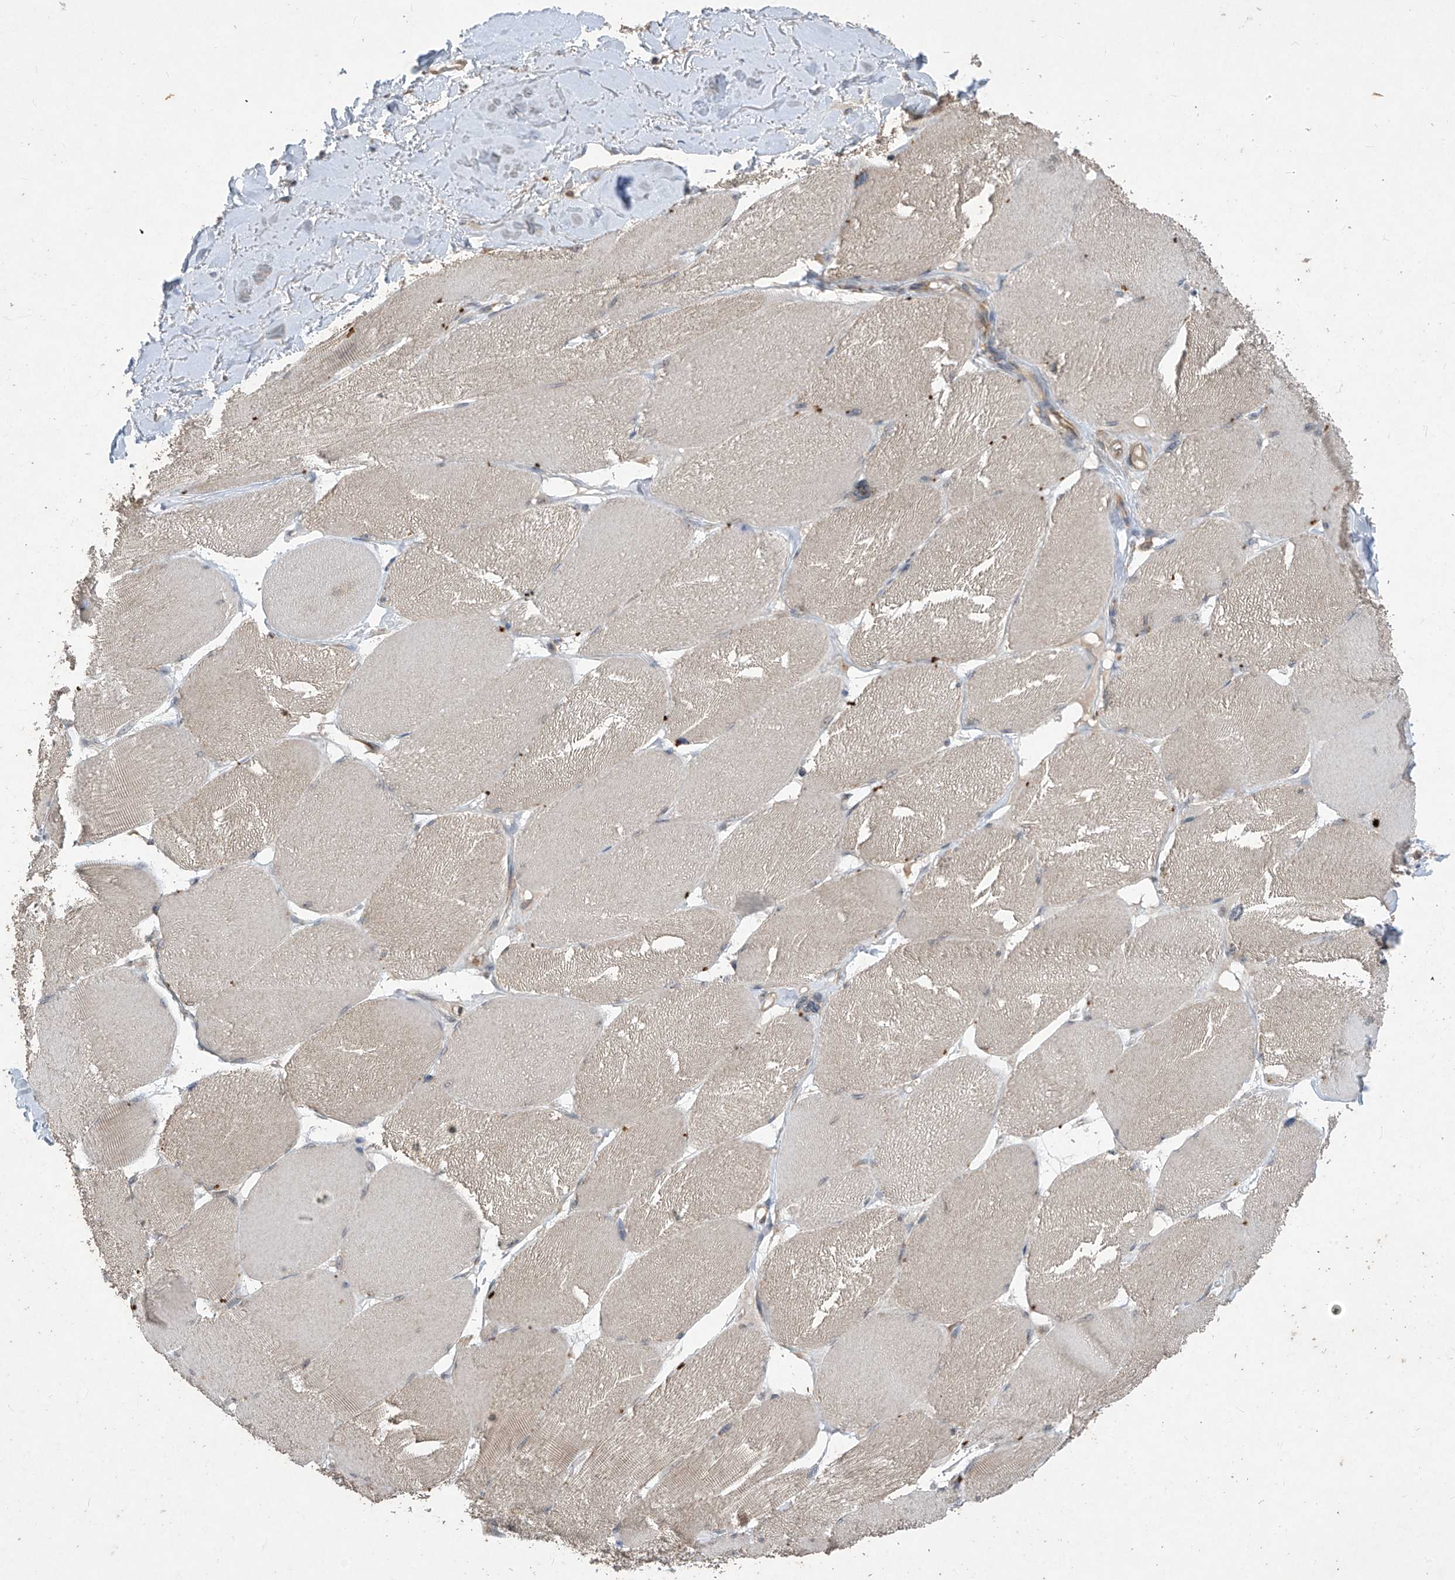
{"staining": {"intensity": "weak", "quantity": "<25%", "location": "cytoplasmic/membranous"}, "tissue": "skeletal muscle", "cell_type": "Myocytes", "image_type": "normal", "snomed": [{"axis": "morphology", "description": "Normal tissue, NOS"}, {"axis": "topography", "description": "Skin"}, {"axis": "topography", "description": "Skeletal muscle"}], "caption": "Myocytes are negative for protein expression in benign human skeletal muscle. (DAB (3,3'-diaminobenzidine) IHC, high magnification).", "gene": "RPL34", "patient": {"sex": "male", "age": 83}}